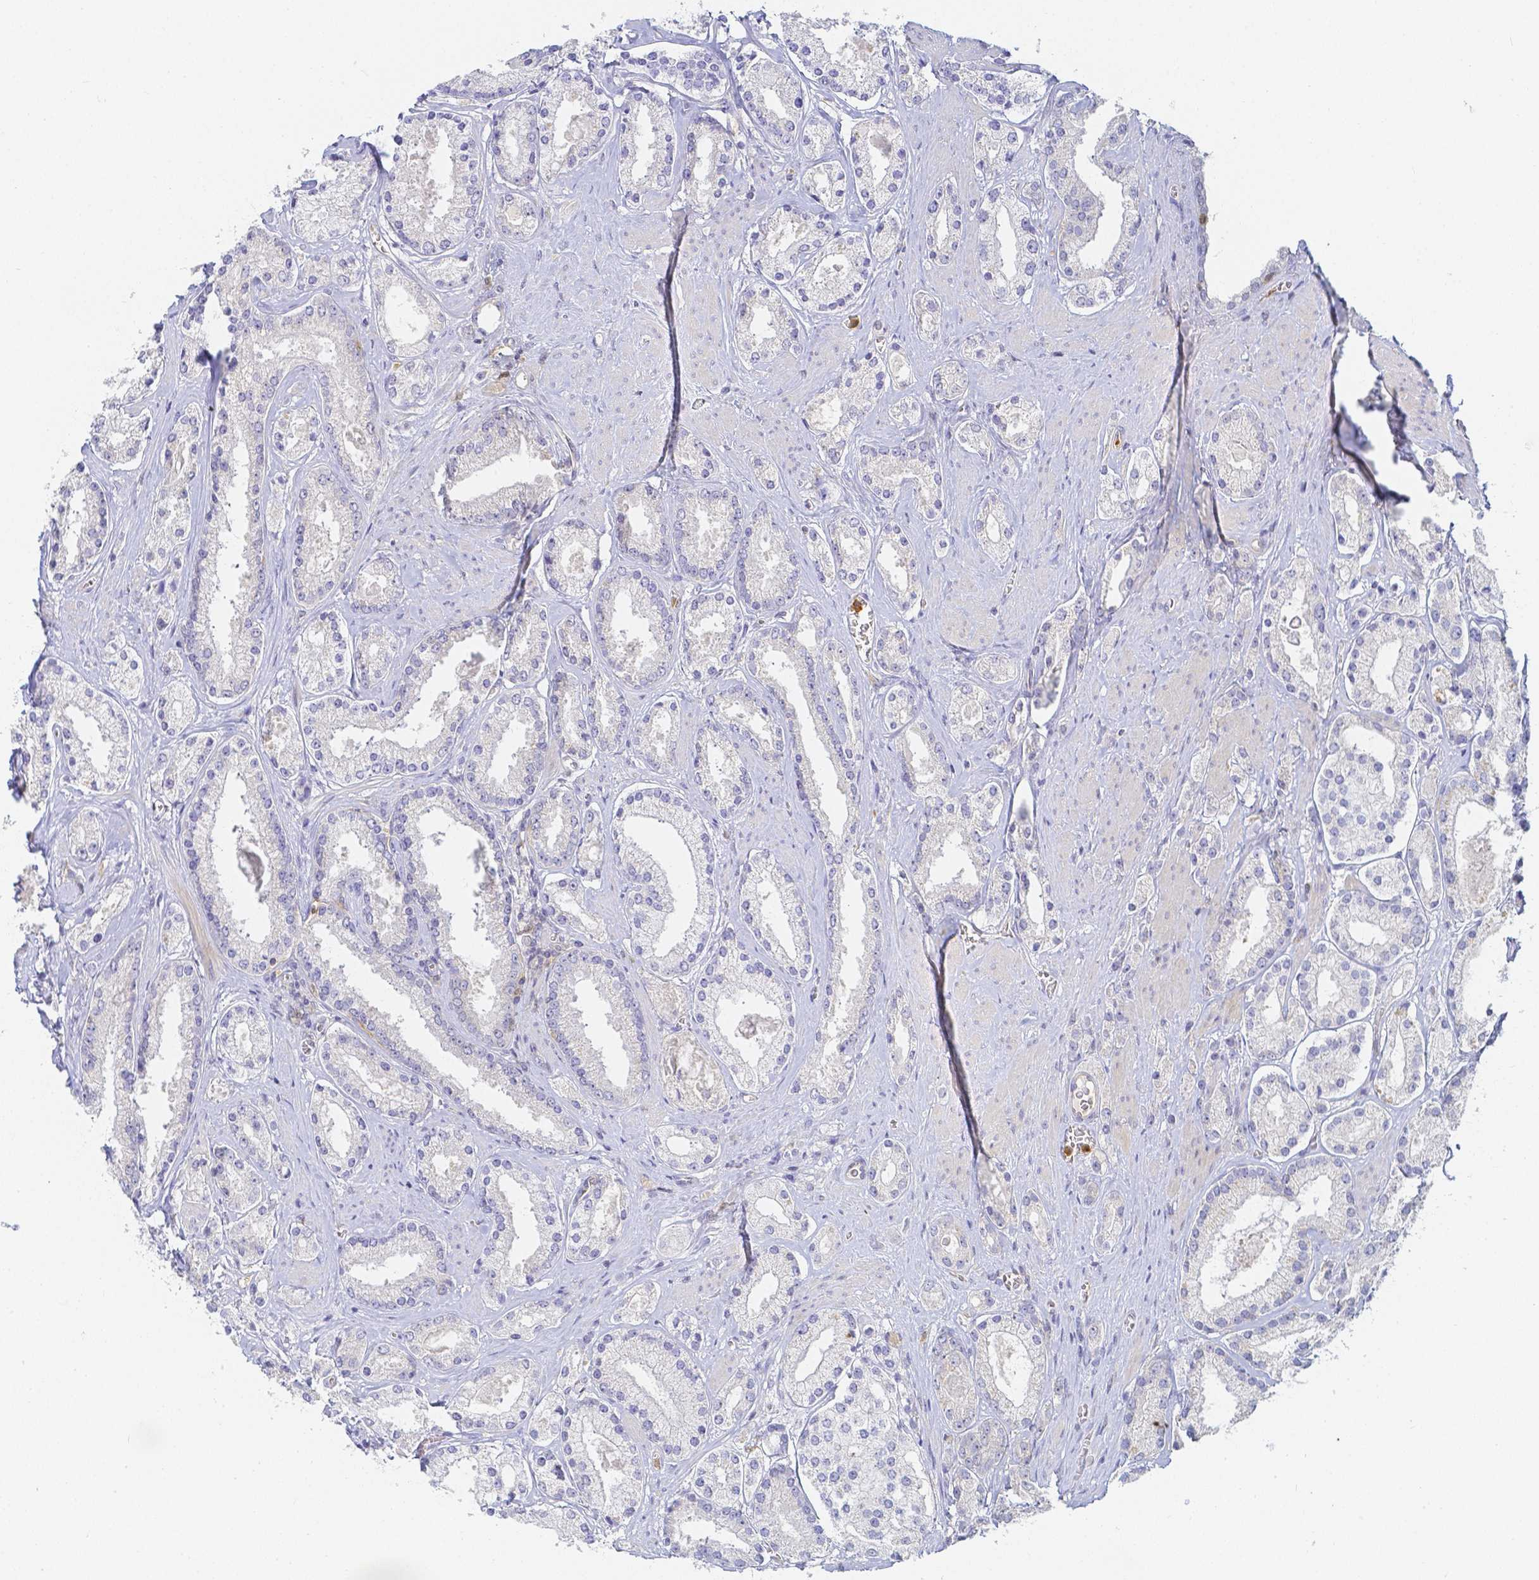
{"staining": {"intensity": "negative", "quantity": "none", "location": "none"}, "tissue": "prostate cancer", "cell_type": "Tumor cells", "image_type": "cancer", "snomed": [{"axis": "morphology", "description": "Adenocarcinoma, High grade"}, {"axis": "topography", "description": "Prostate"}], "caption": "The micrograph displays no significant staining in tumor cells of prostate cancer.", "gene": "KCNH1", "patient": {"sex": "male", "age": 67}}